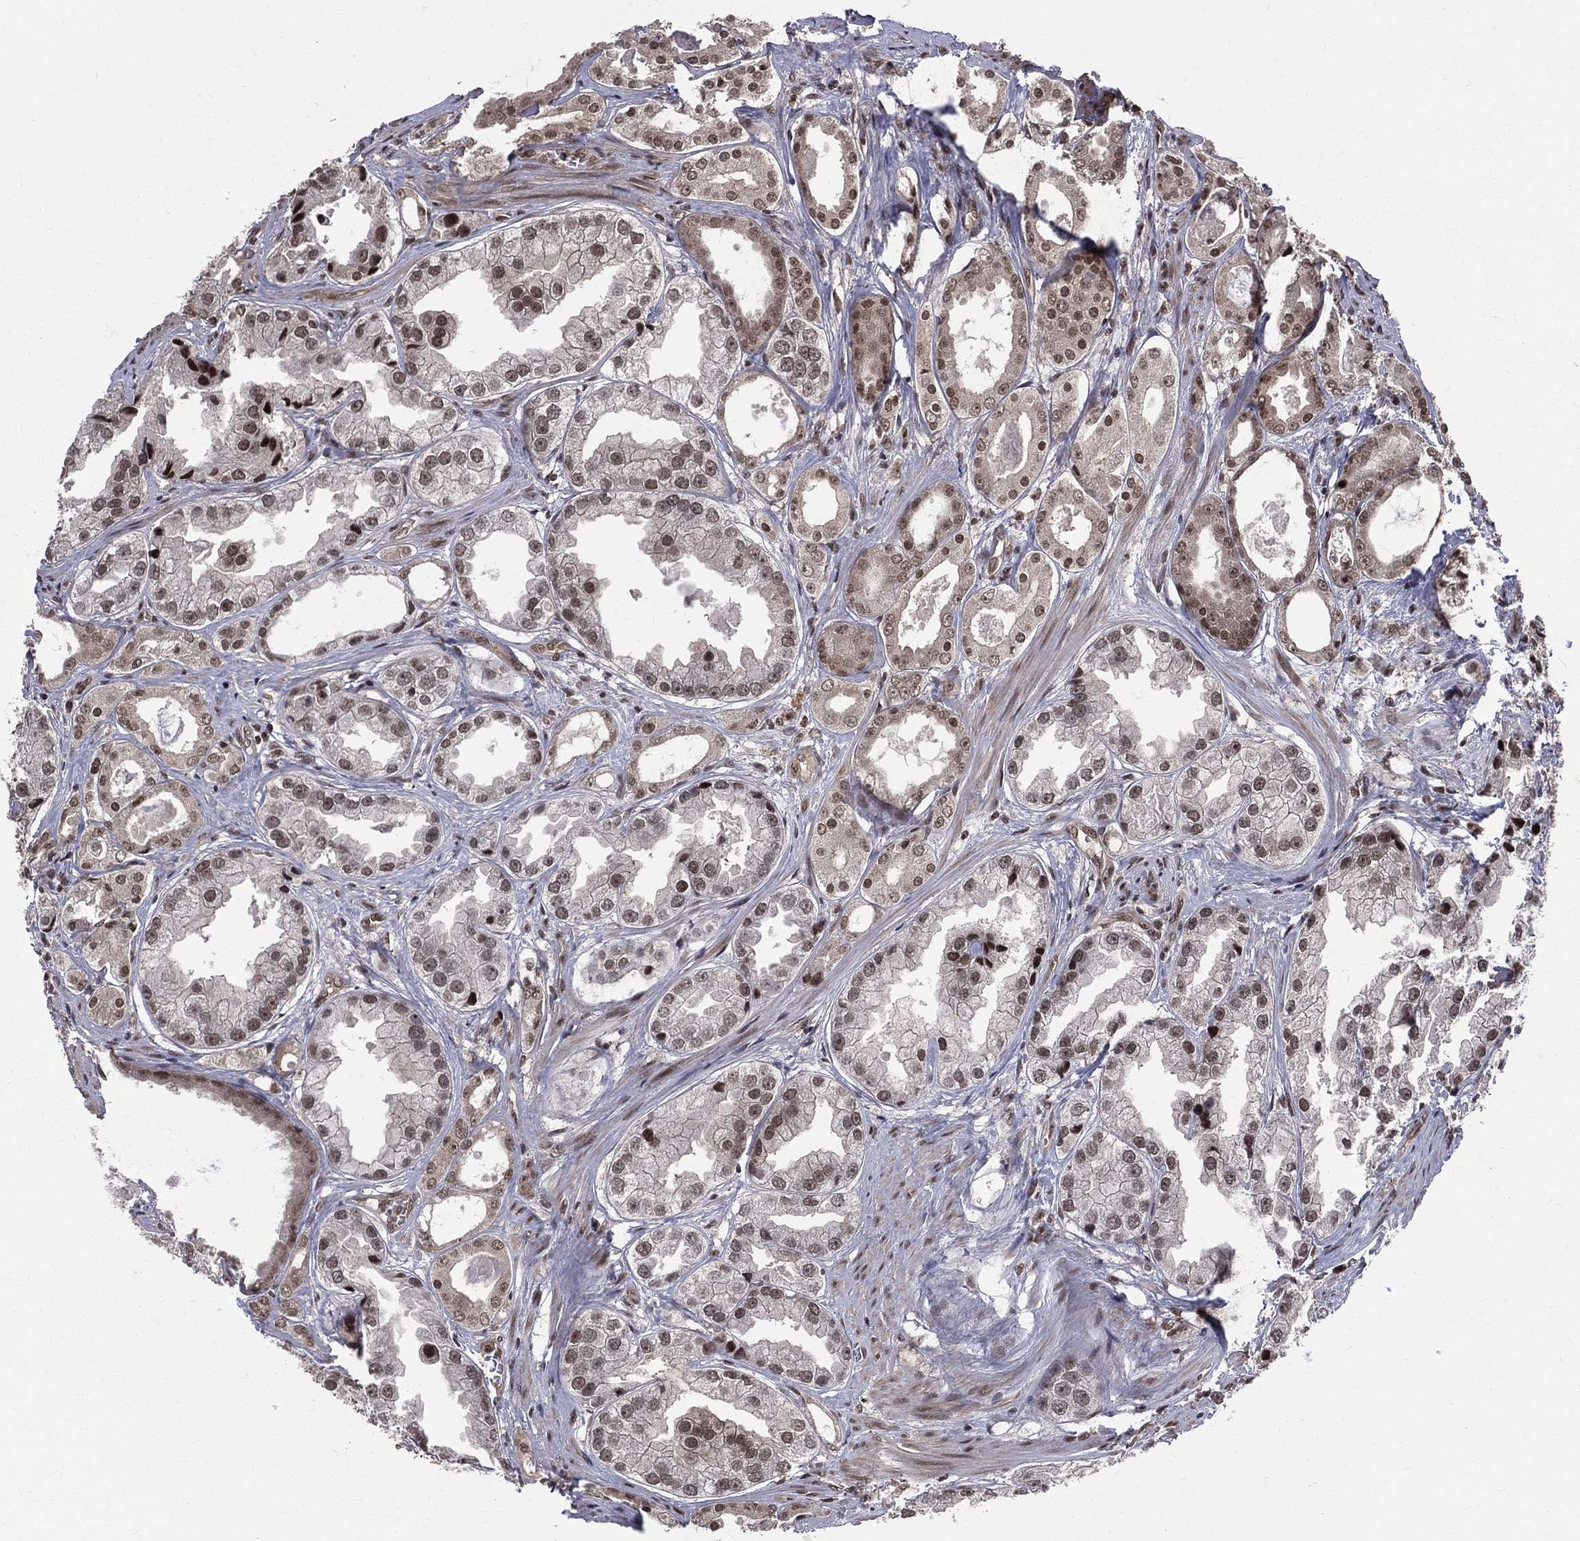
{"staining": {"intensity": "strong", "quantity": "<25%", "location": "nuclear"}, "tissue": "prostate cancer", "cell_type": "Tumor cells", "image_type": "cancer", "snomed": [{"axis": "morphology", "description": "Adenocarcinoma, NOS"}, {"axis": "topography", "description": "Prostate"}], "caption": "This histopathology image demonstrates IHC staining of adenocarcinoma (prostate), with medium strong nuclear positivity in approximately <25% of tumor cells.", "gene": "SMC3", "patient": {"sex": "male", "age": 61}}